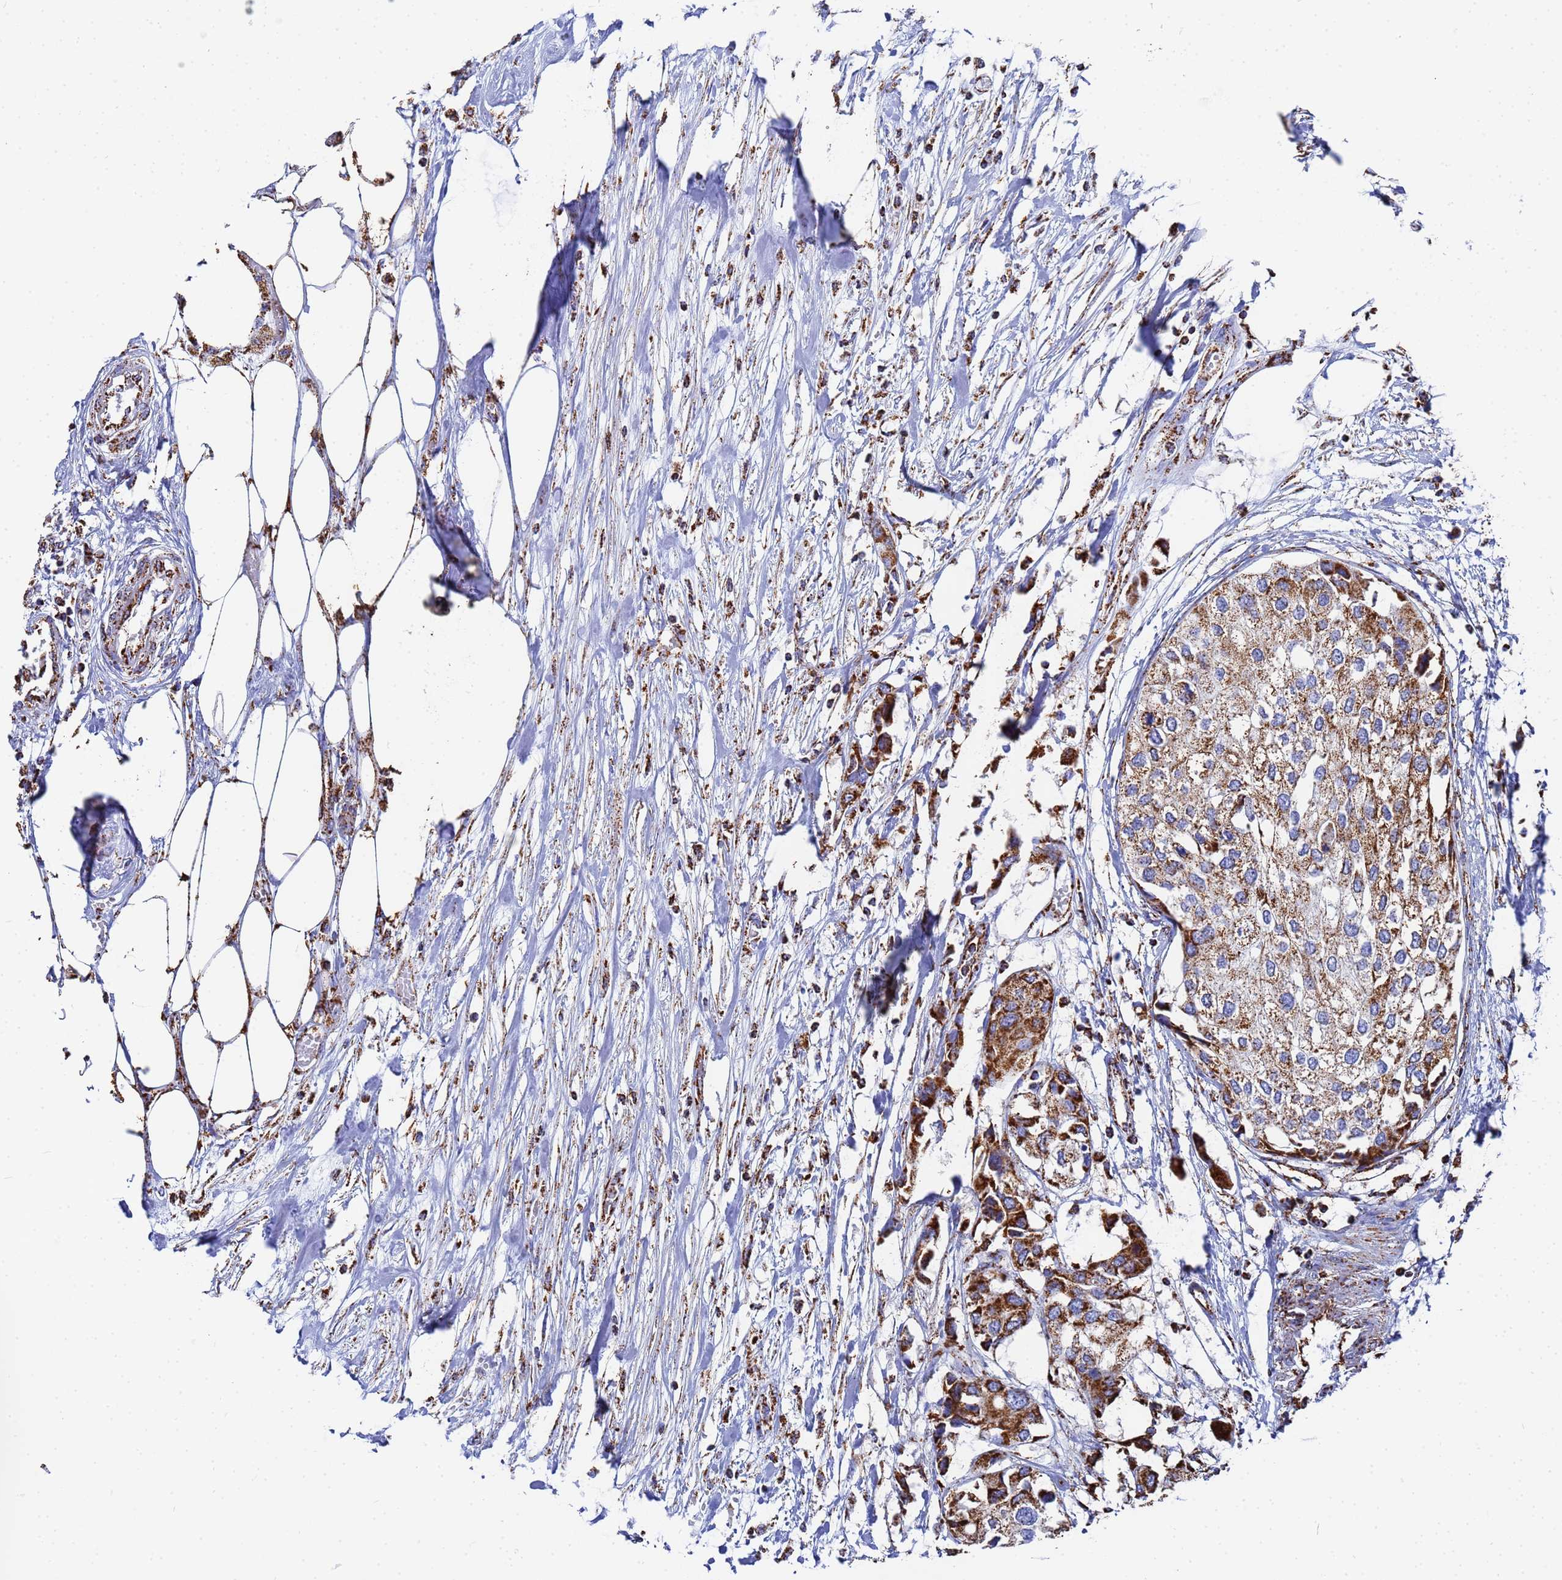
{"staining": {"intensity": "strong", "quantity": ">75%", "location": "cytoplasmic/membranous"}, "tissue": "urothelial cancer", "cell_type": "Tumor cells", "image_type": "cancer", "snomed": [{"axis": "morphology", "description": "Urothelial carcinoma, High grade"}, {"axis": "topography", "description": "Urinary bladder"}], "caption": "An immunohistochemistry (IHC) micrograph of tumor tissue is shown. Protein staining in brown shows strong cytoplasmic/membranous positivity in high-grade urothelial carcinoma within tumor cells.", "gene": "GLUD1", "patient": {"sex": "male", "age": 64}}